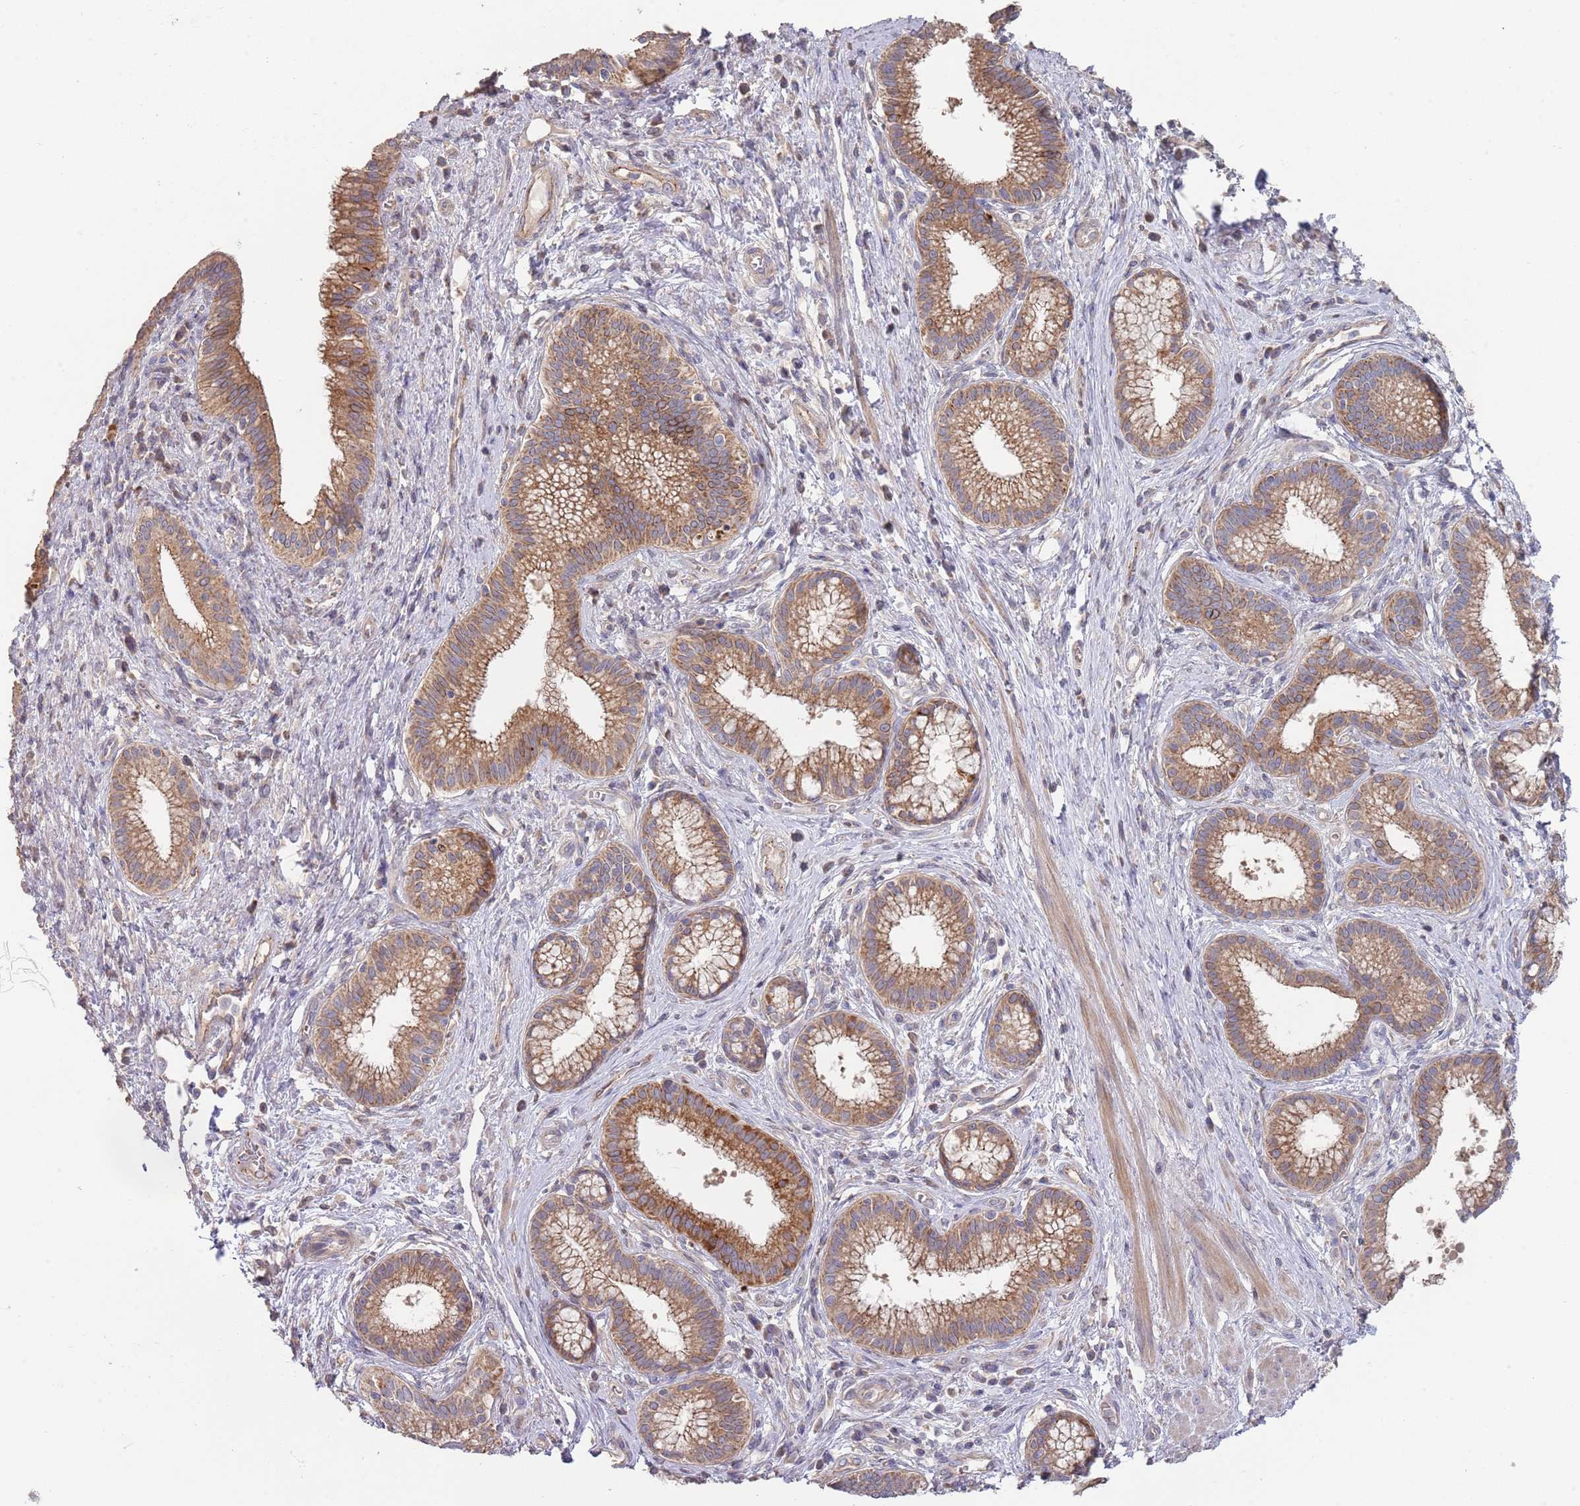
{"staining": {"intensity": "moderate", "quantity": ">75%", "location": "cytoplasmic/membranous"}, "tissue": "pancreatic cancer", "cell_type": "Tumor cells", "image_type": "cancer", "snomed": [{"axis": "morphology", "description": "Adenocarcinoma, NOS"}, {"axis": "topography", "description": "Pancreas"}], "caption": "Human adenocarcinoma (pancreatic) stained for a protein (brown) displays moderate cytoplasmic/membranous positive staining in approximately >75% of tumor cells.", "gene": "ABCC10", "patient": {"sex": "male", "age": 72}}